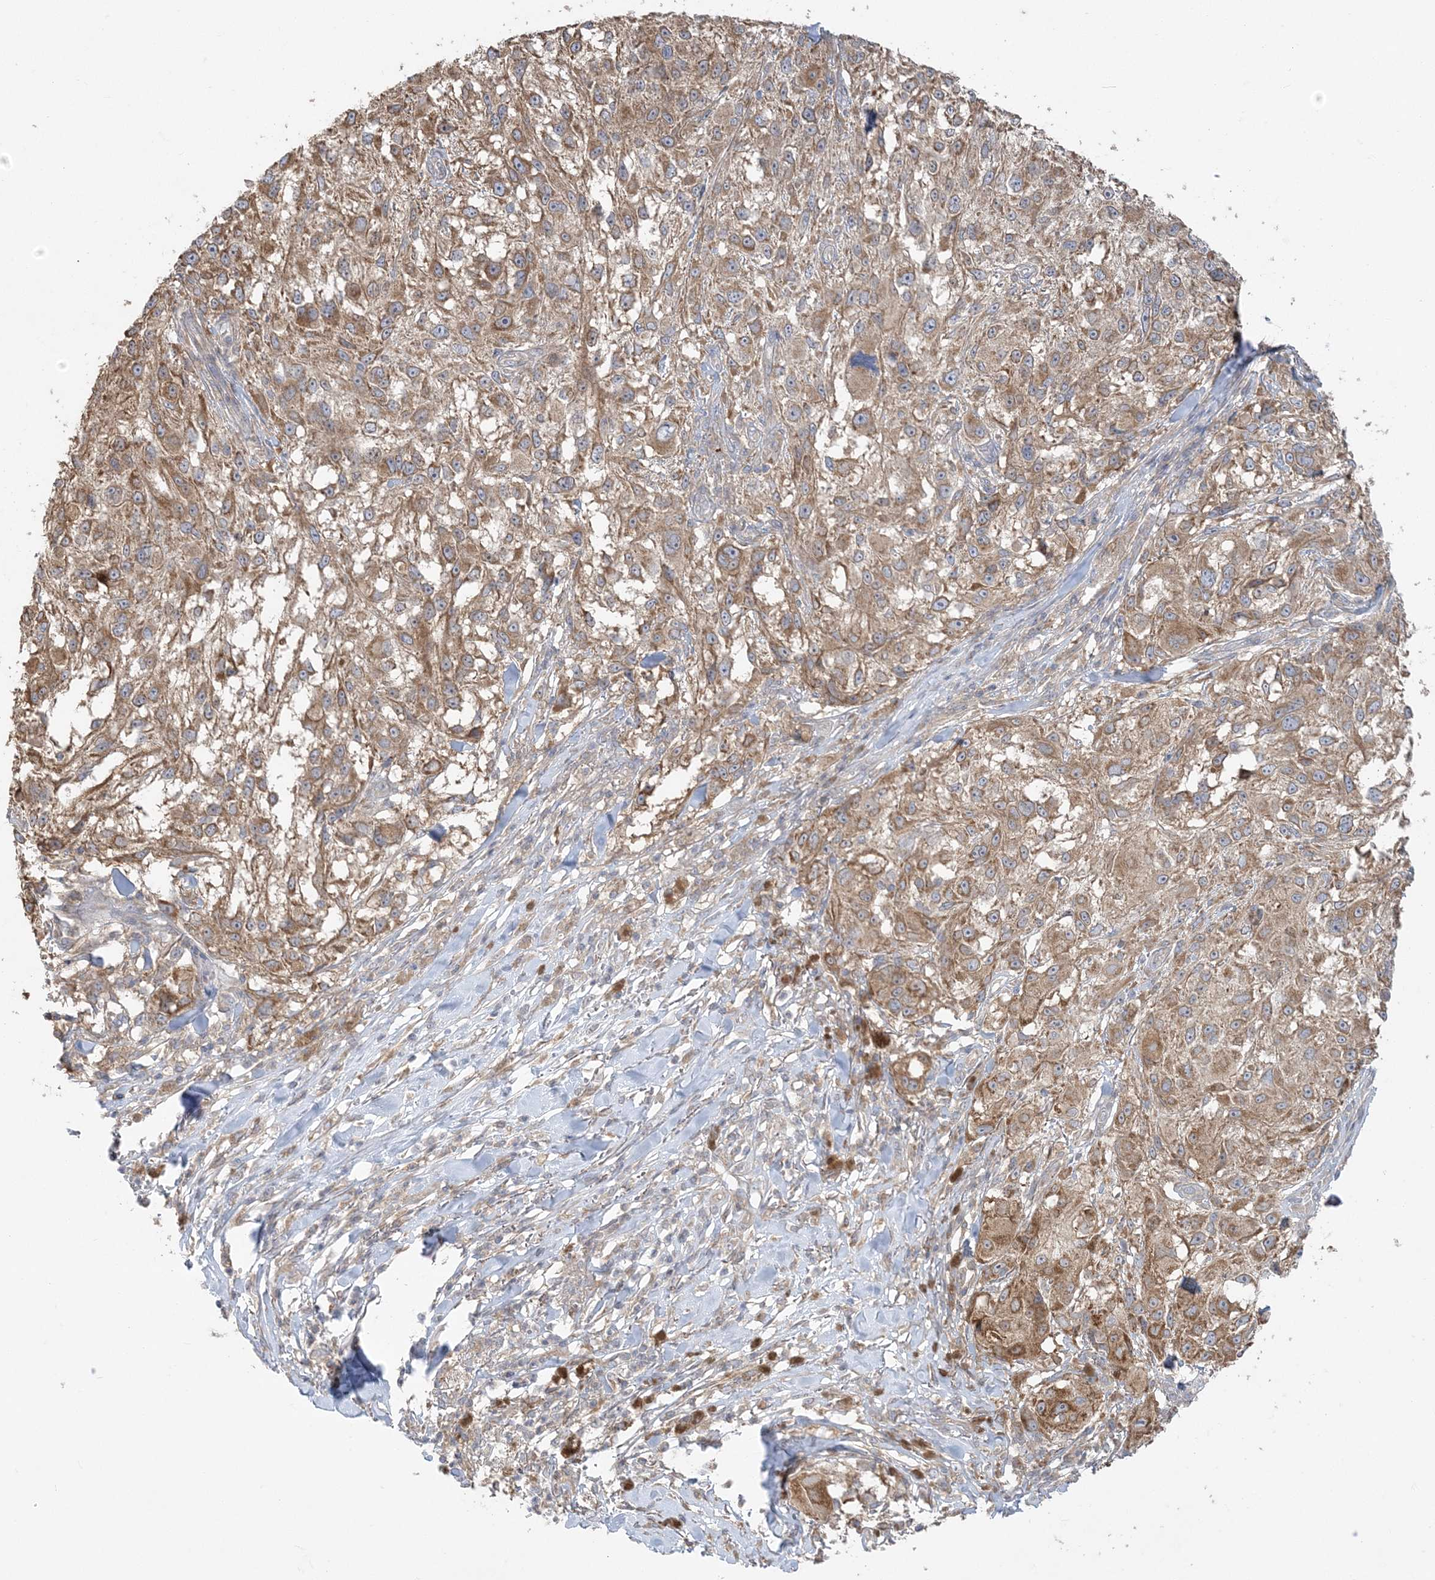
{"staining": {"intensity": "strong", "quantity": ">75%", "location": "cytoplasmic/membranous"}, "tissue": "melanoma", "cell_type": "Tumor cells", "image_type": "cancer", "snomed": [{"axis": "morphology", "description": "Necrosis, NOS"}, {"axis": "morphology", "description": "Malignant melanoma, NOS"}, {"axis": "topography", "description": "Skin"}], "caption": "This micrograph demonstrates IHC staining of human malignant melanoma, with high strong cytoplasmic/membranous staining in approximately >75% of tumor cells.", "gene": "ZC3H6", "patient": {"sex": "female", "age": 87}}